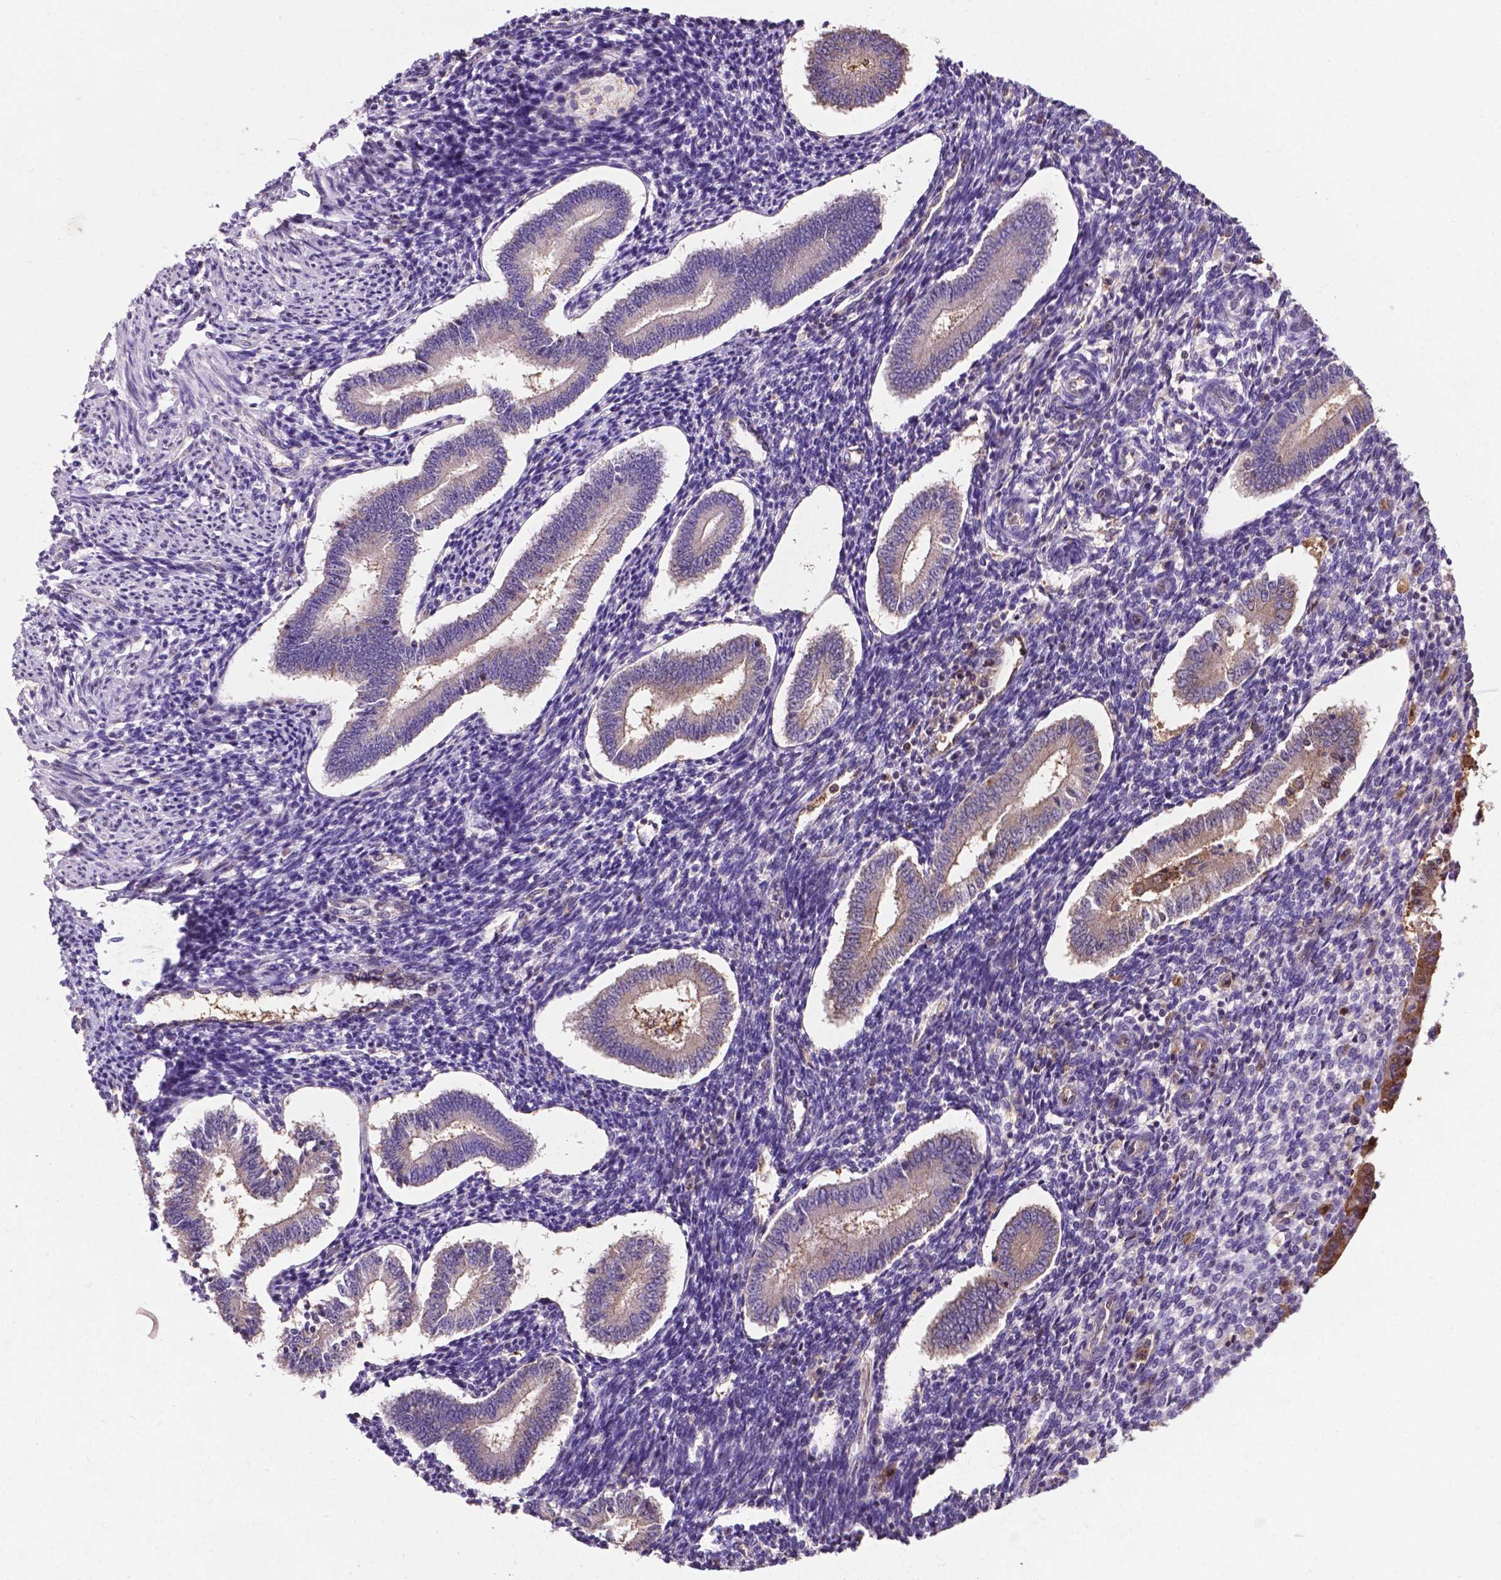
{"staining": {"intensity": "negative", "quantity": "none", "location": "none"}, "tissue": "endometrium", "cell_type": "Cells in endometrial stroma", "image_type": "normal", "snomed": [{"axis": "morphology", "description": "Normal tissue, NOS"}, {"axis": "topography", "description": "Endometrium"}], "caption": "Immunohistochemical staining of benign human endometrium displays no significant expression in cells in endometrial stroma. (Stains: DAB (3,3'-diaminobenzidine) IHC with hematoxylin counter stain, Microscopy: brightfield microscopy at high magnification).", "gene": "SMAD3", "patient": {"sex": "female", "age": 40}}